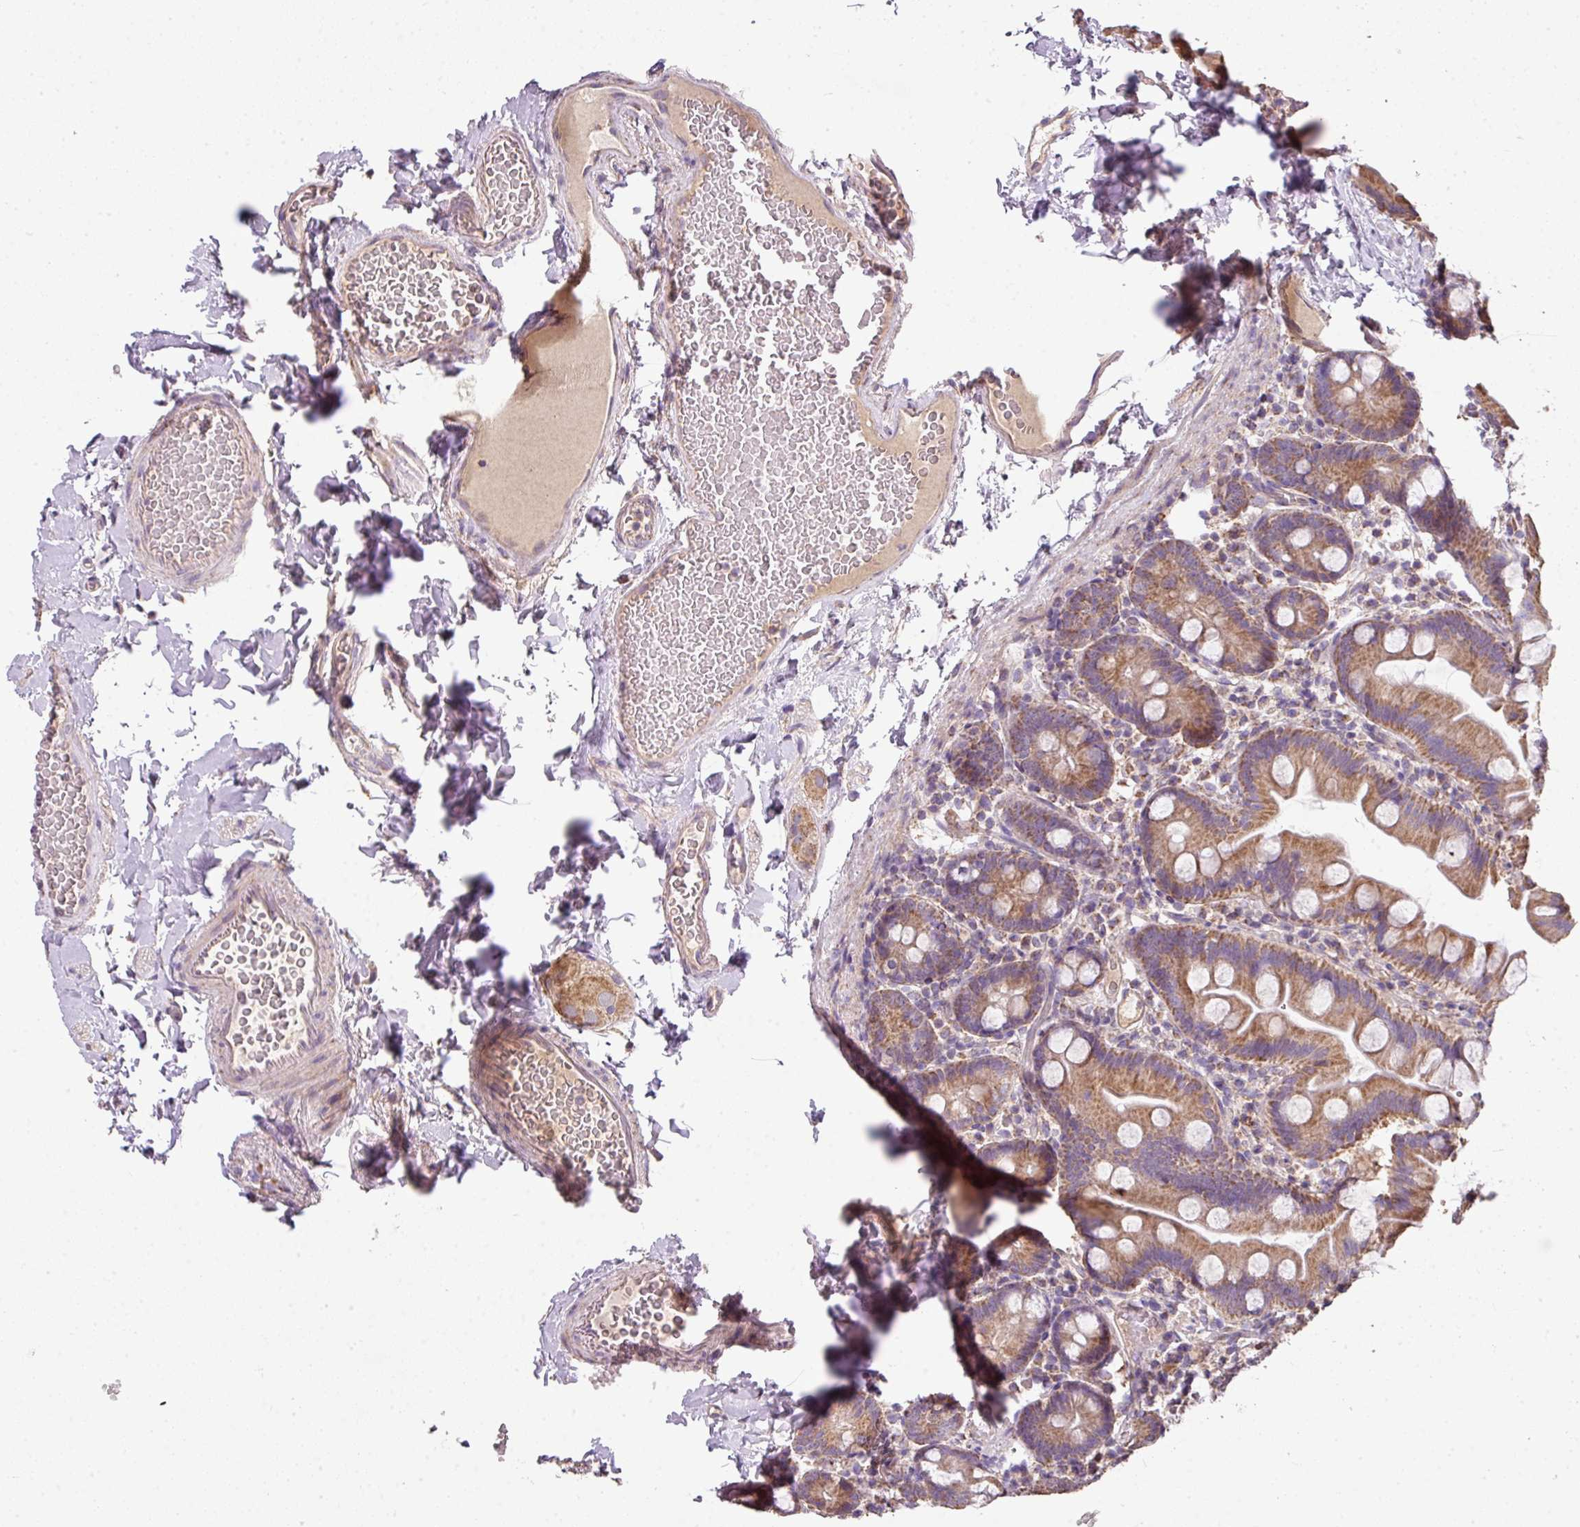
{"staining": {"intensity": "moderate", "quantity": ">75%", "location": "cytoplasmic/membranous"}, "tissue": "small intestine", "cell_type": "Glandular cells", "image_type": "normal", "snomed": [{"axis": "morphology", "description": "Normal tissue, NOS"}, {"axis": "topography", "description": "Small intestine"}], "caption": "Small intestine stained with a brown dye exhibits moderate cytoplasmic/membranous positive staining in approximately >75% of glandular cells.", "gene": "PALS2", "patient": {"sex": "female", "age": 68}}